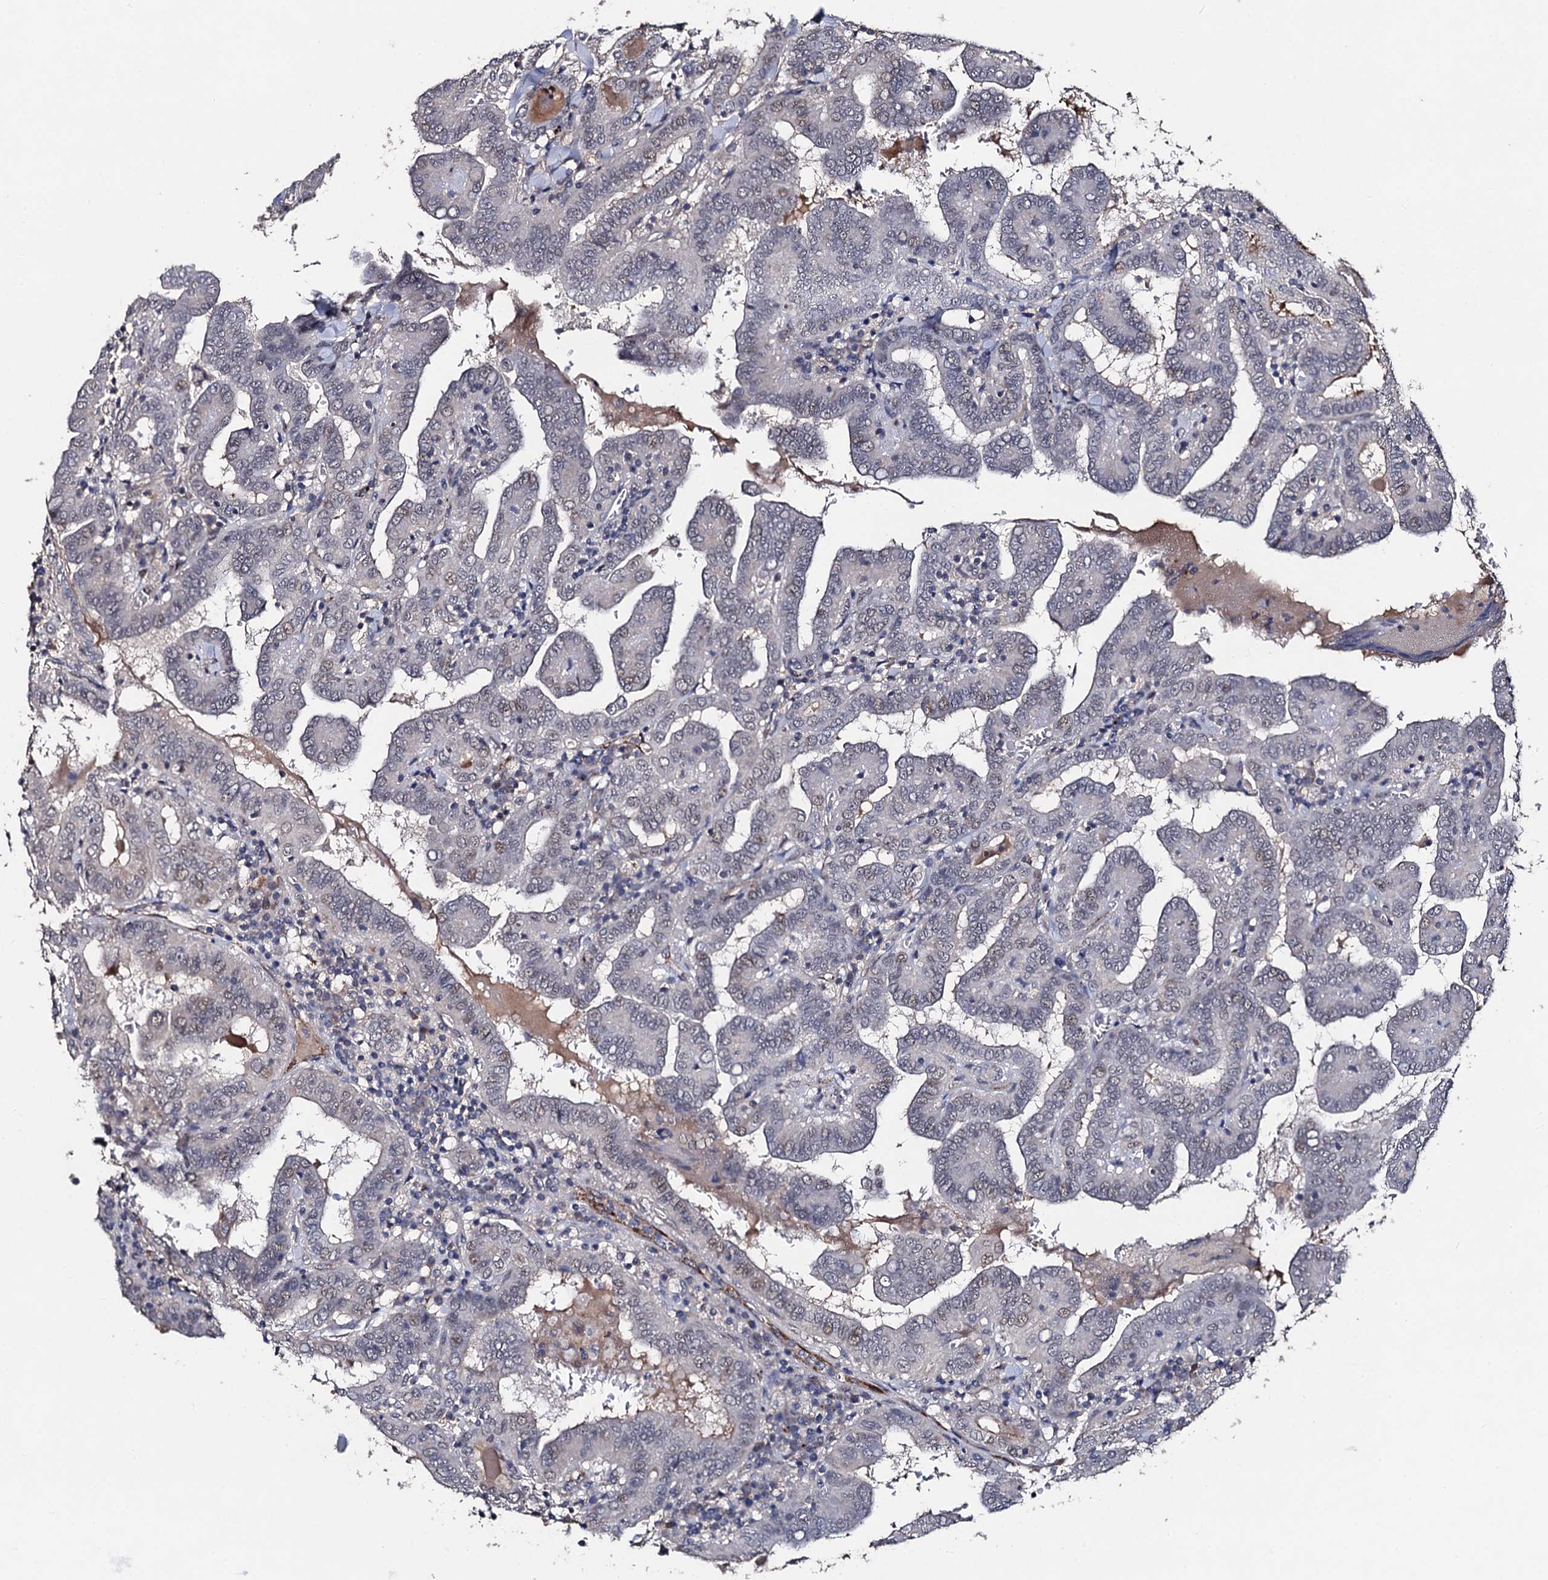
{"staining": {"intensity": "weak", "quantity": "<25%", "location": "nuclear"}, "tissue": "thyroid cancer", "cell_type": "Tumor cells", "image_type": "cancer", "snomed": [{"axis": "morphology", "description": "Papillary adenocarcinoma, NOS"}, {"axis": "topography", "description": "Thyroid gland"}], "caption": "A high-resolution micrograph shows immunohistochemistry staining of thyroid papillary adenocarcinoma, which reveals no significant expression in tumor cells. Nuclei are stained in blue.", "gene": "PPTC7", "patient": {"sex": "female", "age": 72}}